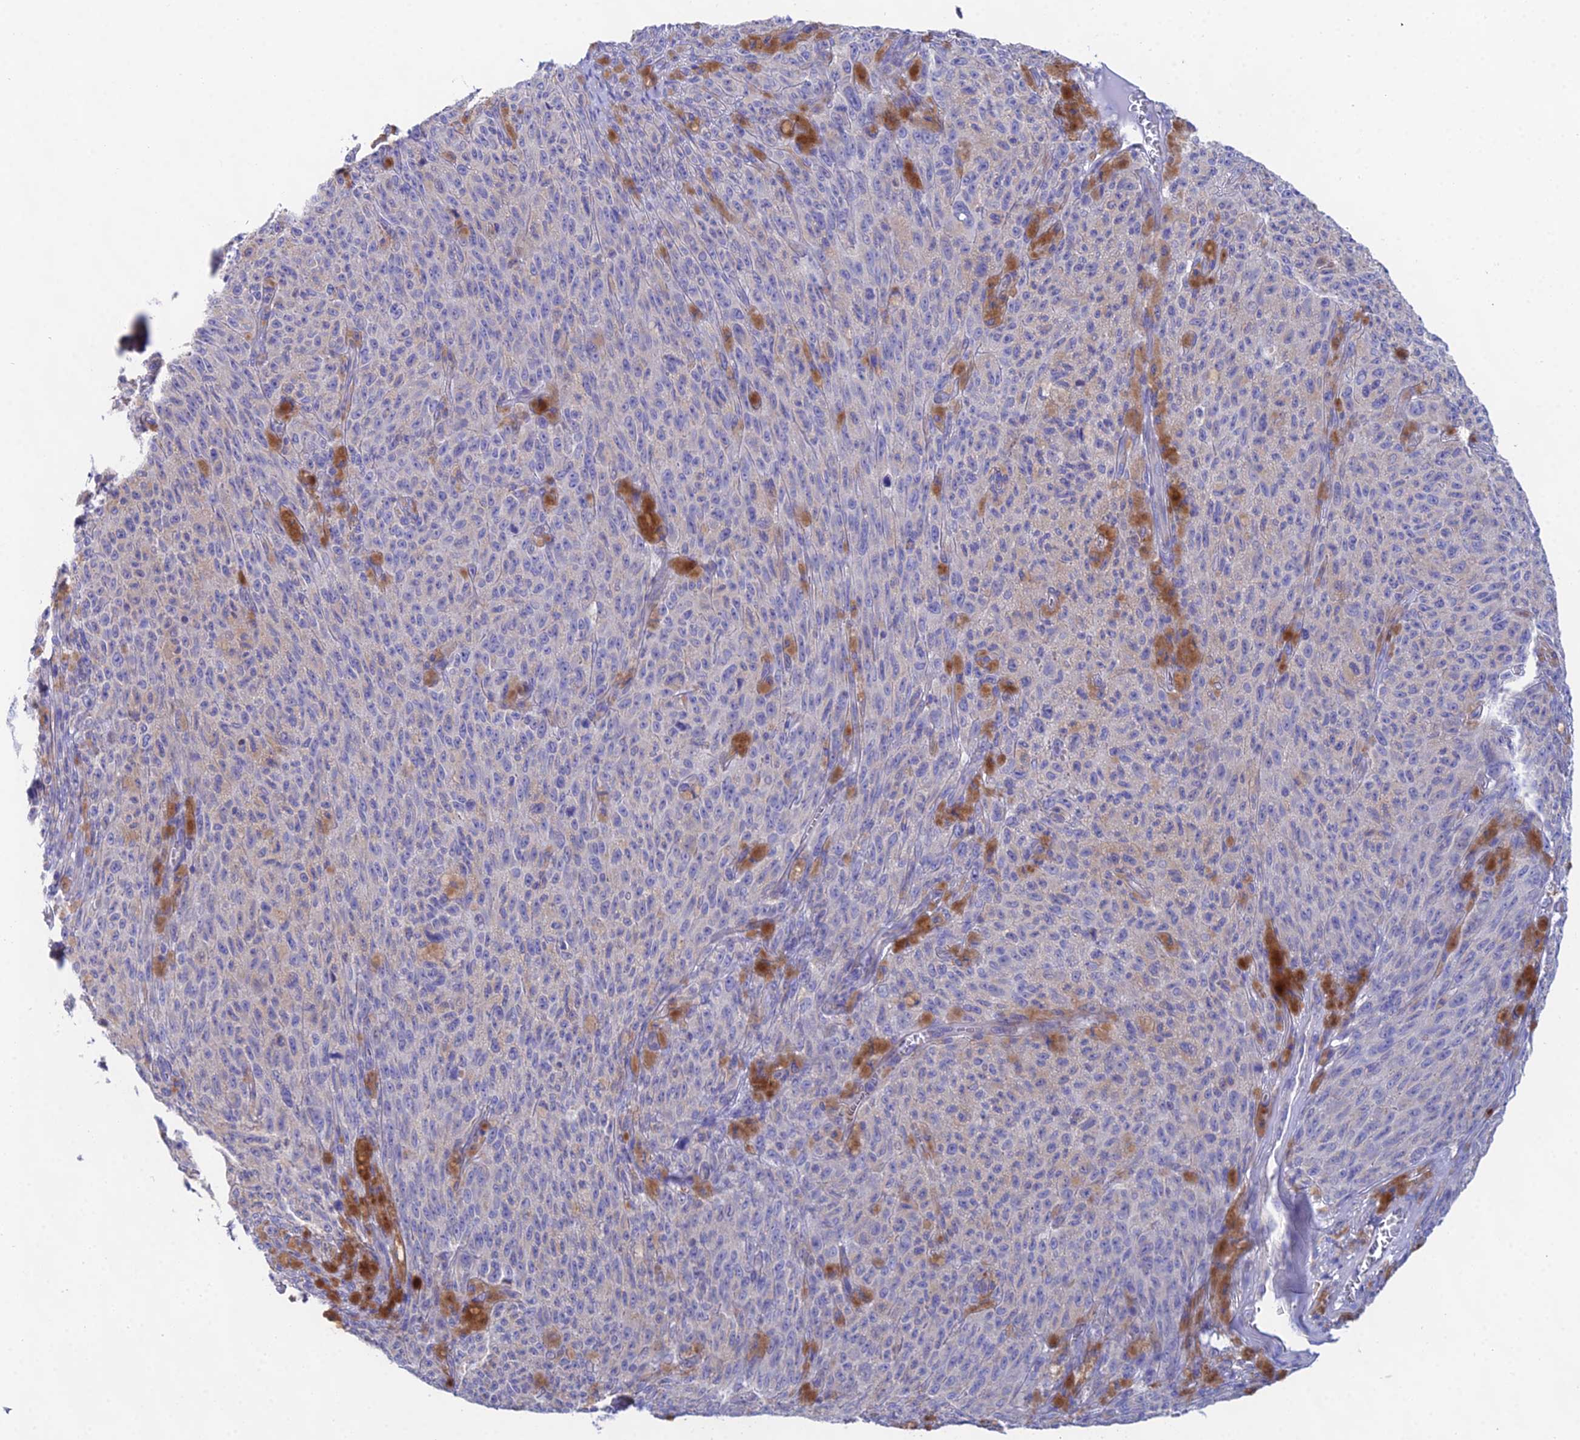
{"staining": {"intensity": "negative", "quantity": "none", "location": "none"}, "tissue": "melanoma", "cell_type": "Tumor cells", "image_type": "cancer", "snomed": [{"axis": "morphology", "description": "Malignant melanoma, NOS"}, {"axis": "topography", "description": "Skin"}], "caption": "Tumor cells show no significant protein positivity in malignant melanoma. (Stains: DAB immunohistochemistry (IHC) with hematoxylin counter stain, Microscopy: brightfield microscopy at high magnification).", "gene": "PPP2R2C", "patient": {"sex": "female", "age": 82}}